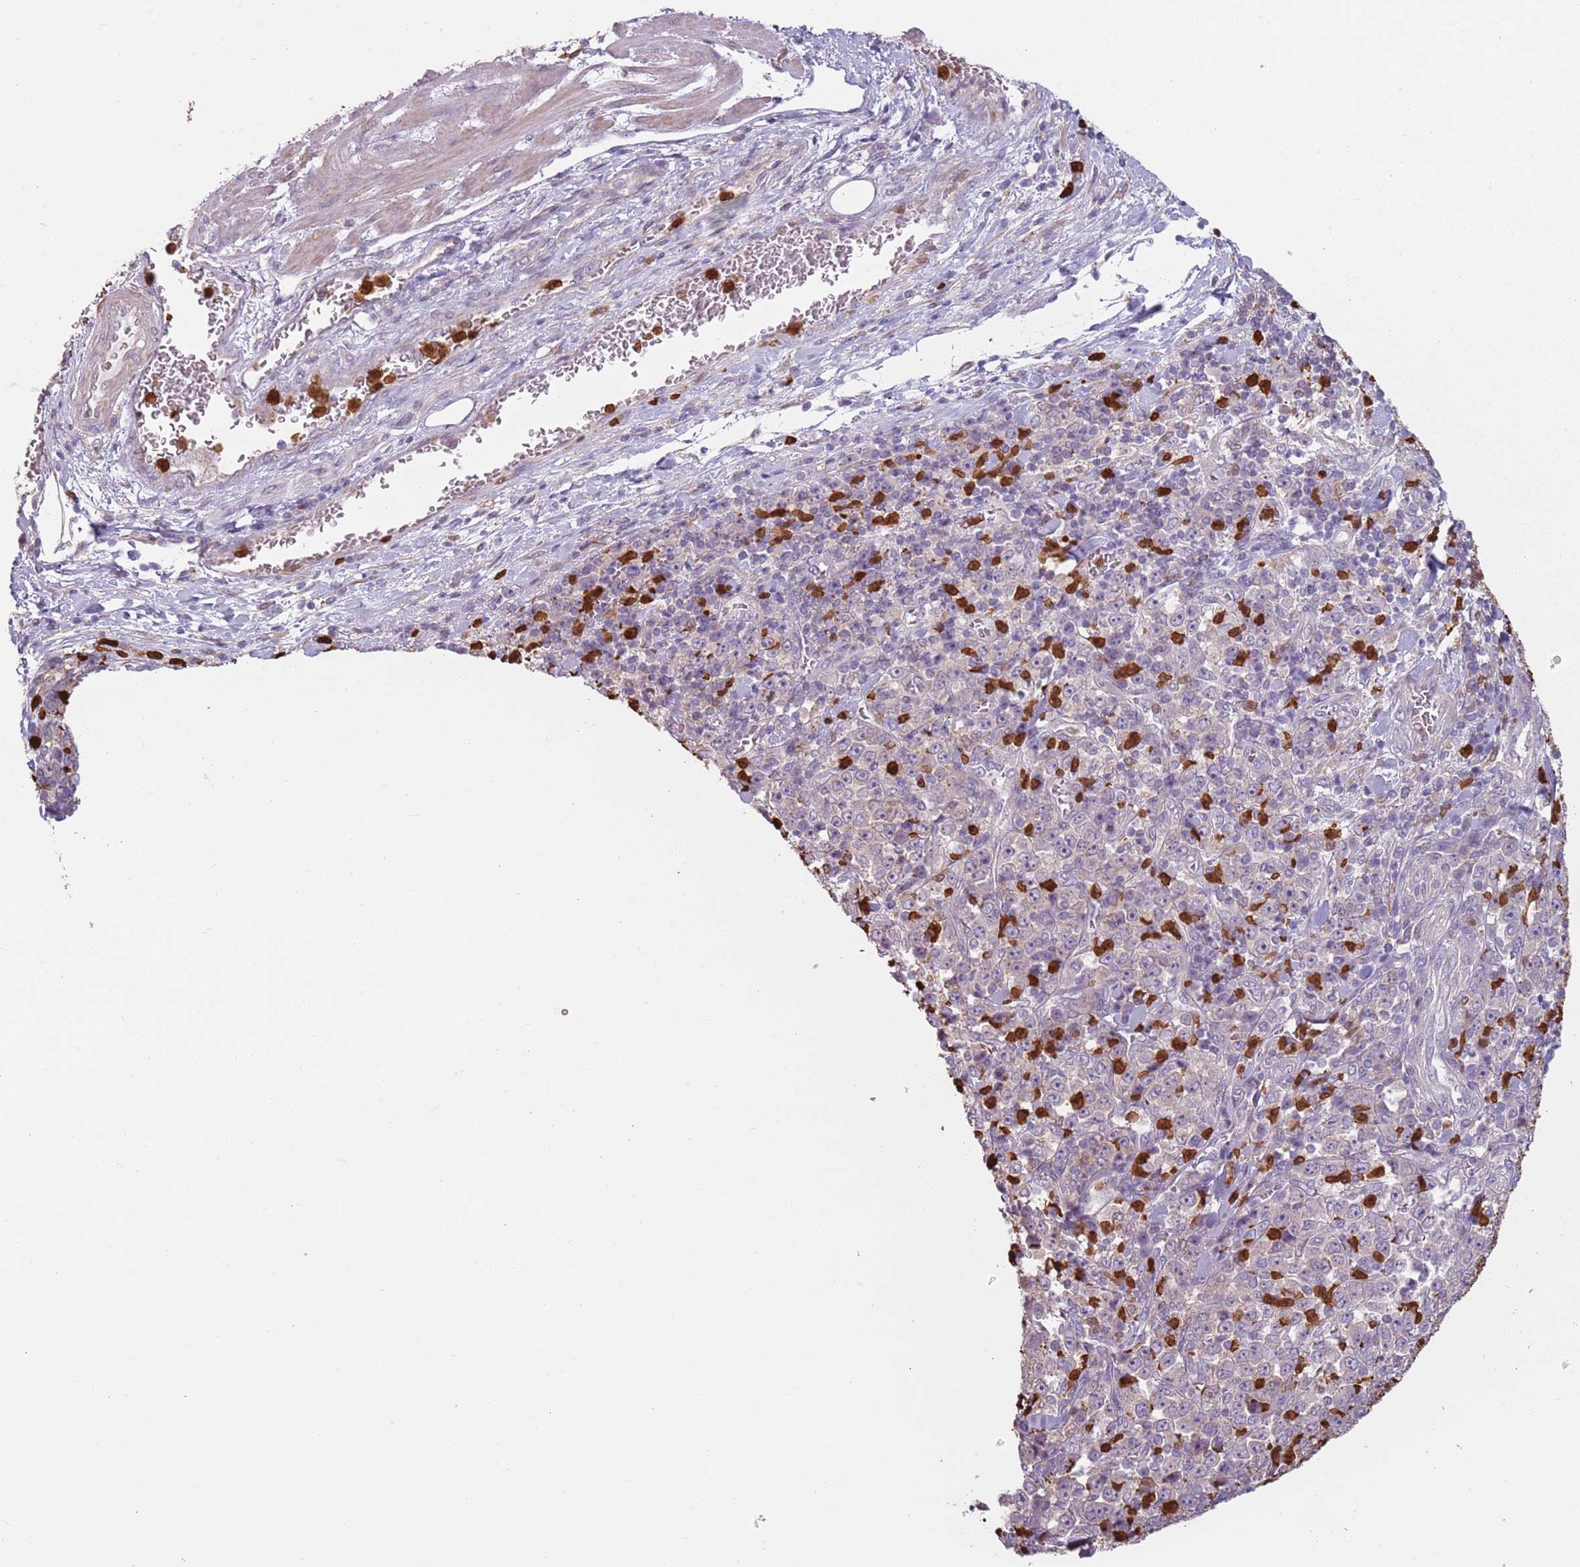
{"staining": {"intensity": "negative", "quantity": "none", "location": "none"}, "tissue": "stomach cancer", "cell_type": "Tumor cells", "image_type": "cancer", "snomed": [{"axis": "morphology", "description": "Normal tissue, NOS"}, {"axis": "morphology", "description": "Adenocarcinoma, NOS"}, {"axis": "topography", "description": "Stomach, upper"}, {"axis": "topography", "description": "Stomach"}], "caption": "Stomach cancer was stained to show a protein in brown. There is no significant staining in tumor cells. (Stains: DAB IHC with hematoxylin counter stain, Microscopy: brightfield microscopy at high magnification).", "gene": "SPAG4", "patient": {"sex": "male", "age": 59}}